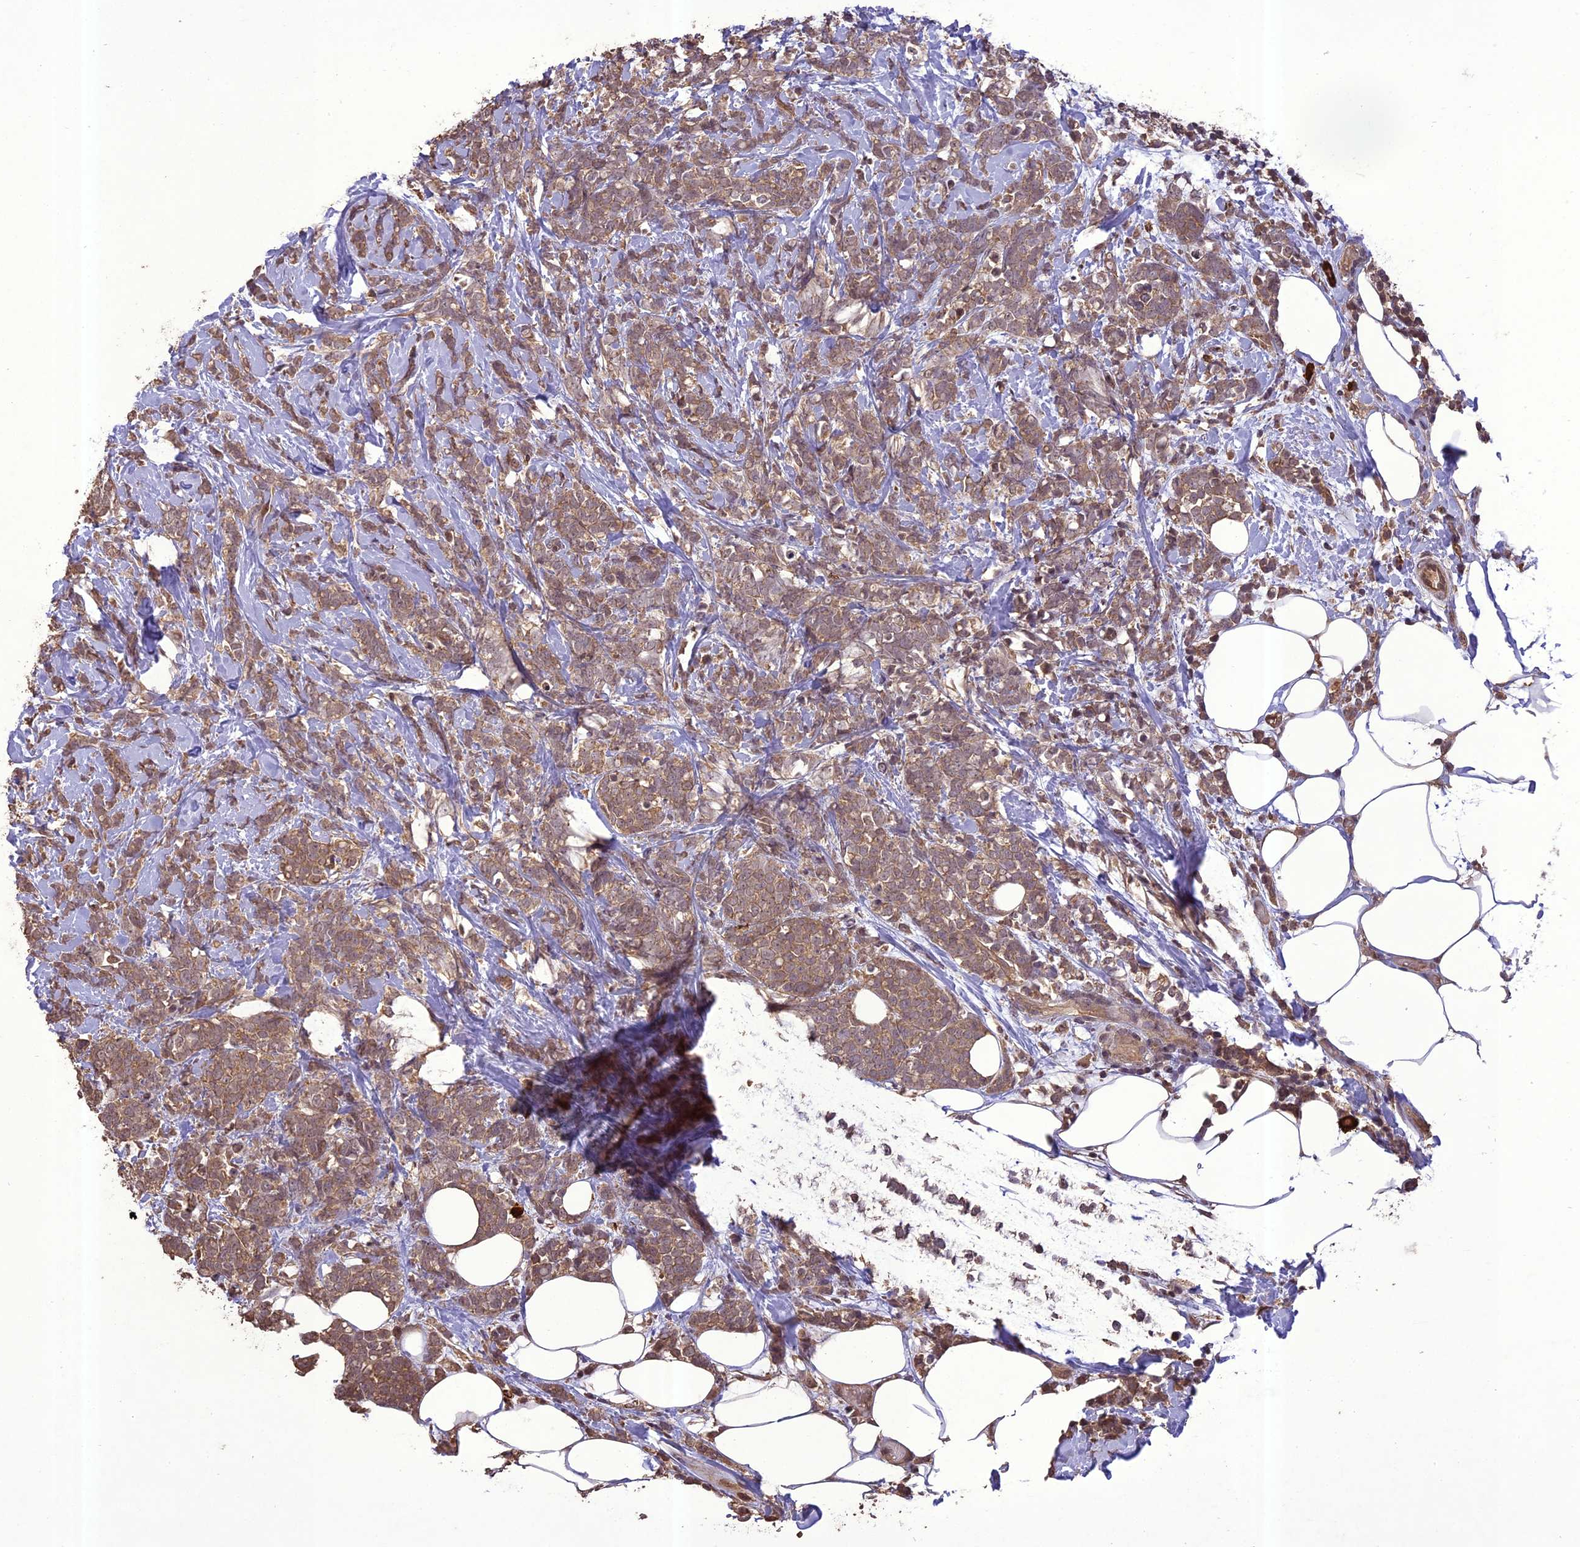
{"staining": {"intensity": "moderate", "quantity": ">75%", "location": "cytoplasmic/membranous"}, "tissue": "breast cancer", "cell_type": "Tumor cells", "image_type": "cancer", "snomed": [{"axis": "morphology", "description": "Lobular carcinoma"}, {"axis": "topography", "description": "Breast"}], "caption": "Immunohistochemistry photomicrograph of neoplastic tissue: human breast cancer stained using IHC exhibits medium levels of moderate protein expression localized specifically in the cytoplasmic/membranous of tumor cells, appearing as a cytoplasmic/membranous brown color.", "gene": "TIGD7", "patient": {"sex": "female", "age": 58}}